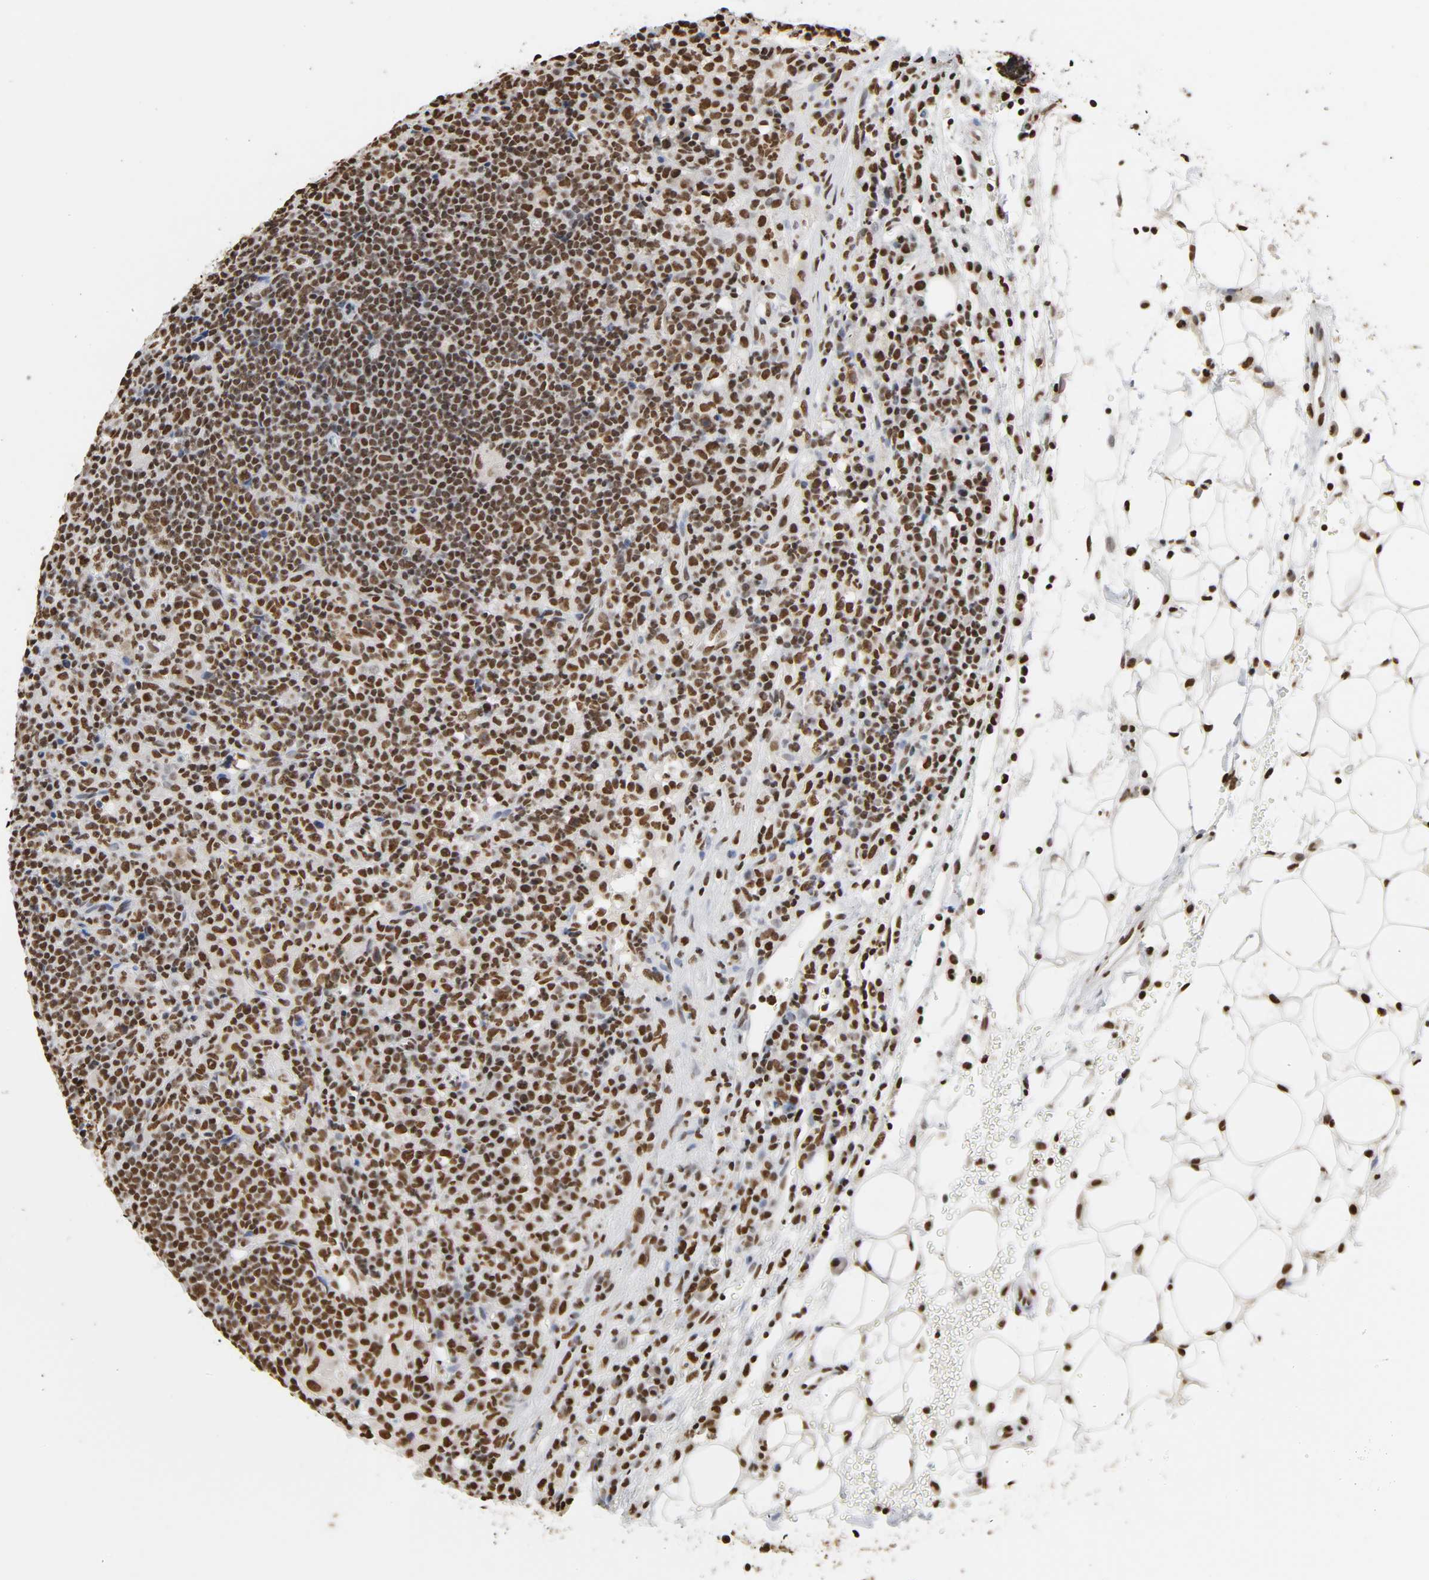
{"staining": {"intensity": "strong", "quantity": ">75%", "location": "nuclear"}, "tissue": "lymphoma", "cell_type": "Tumor cells", "image_type": "cancer", "snomed": [{"axis": "morphology", "description": "Hodgkin's disease, NOS"}, {"axis": "topography", "description": "Lymph node"}], "caption": "Immunohistochemical staining of human lymphoma reveals high levels of strong nuclear expression in about >75% of tumor cells.", "gene": "HNRNPC", "patient": {"sex": "male", "age": 65}}